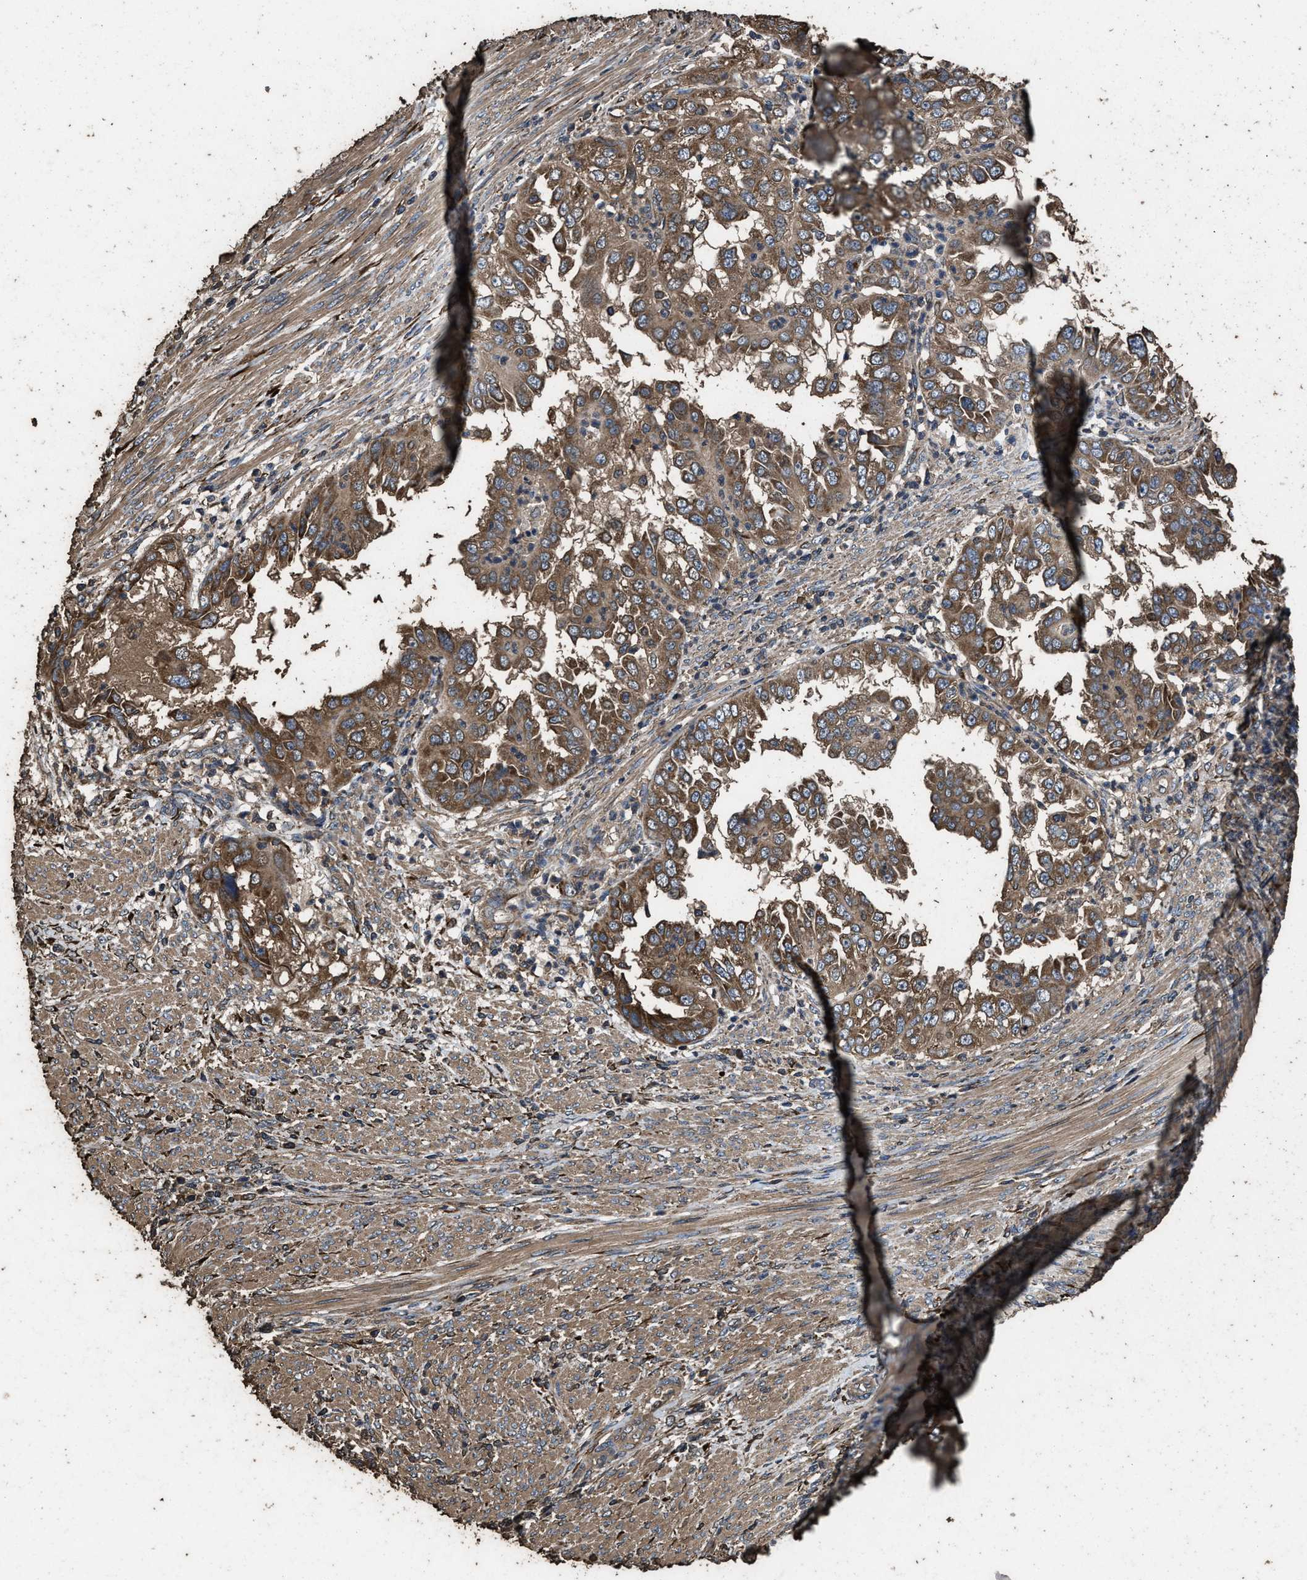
{"staining": {"intensity": "moderate", "quantity": ">75%", "location": "cytoplasmic/membranous"}, "tissue": "endometrial cancer", "cell_type": "Tumor cells", "image_type": "cancer", "snomed": [{"axis": "morphology", "description": "Adenocarcinoma, NOS"}, {"axis": "topography", "description": "Endometrium"}], "caption": "Immunohistochemistry (IHC) image of neoplastic tissue: human endometrial cancer stained using IHC reveals medium levels of moderate protein expression localized specifically in the cytoplasmic/membranous of tumor cells, appearing as a cytoplasmic/membranous brown color.", "gene": "ZMYND19", "patient": {"sex": "female", "age": 85}}